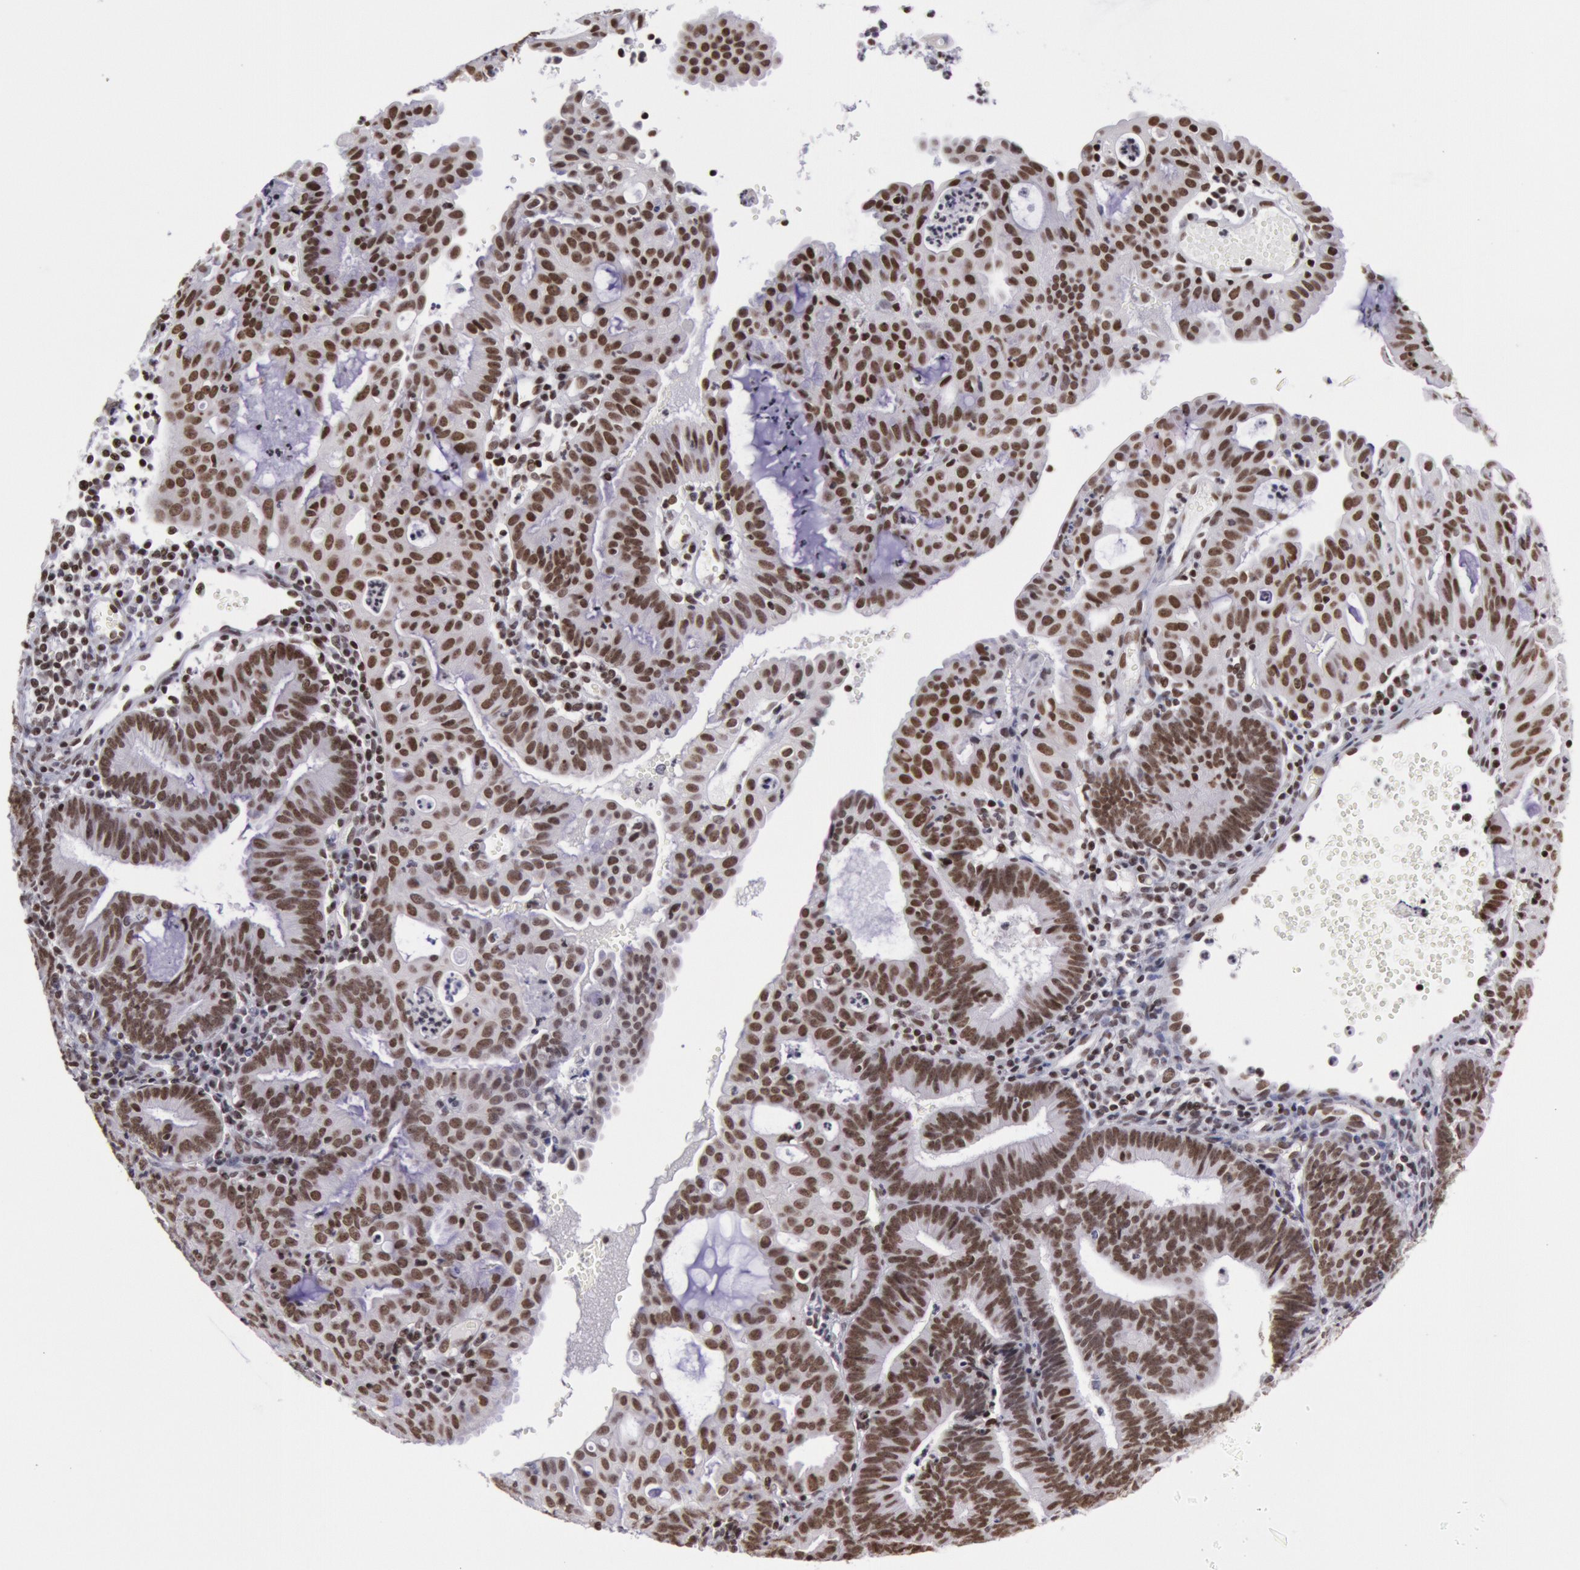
{"staining": {"intensity": "strong", "quantity": ">75%", "location": "nuclear"}, "tissue": "endometrial cancer", "cell_type": "Tumor cells", "image_type": "cancer", "snomed": [{"axis": "morphology", "description": "Adenocarcinoma, NOS"}, {"axis": "topography", "description": "Endometrium"}], "caption": "A brown stain labels strong nuclear positivity of a protein in human endometrial adenocarcinoma tumor cells. (IHC, brightfield microscopy, high magnification).", "gene": "NKAP", "patient": {"sex": "female", "age": 60}}